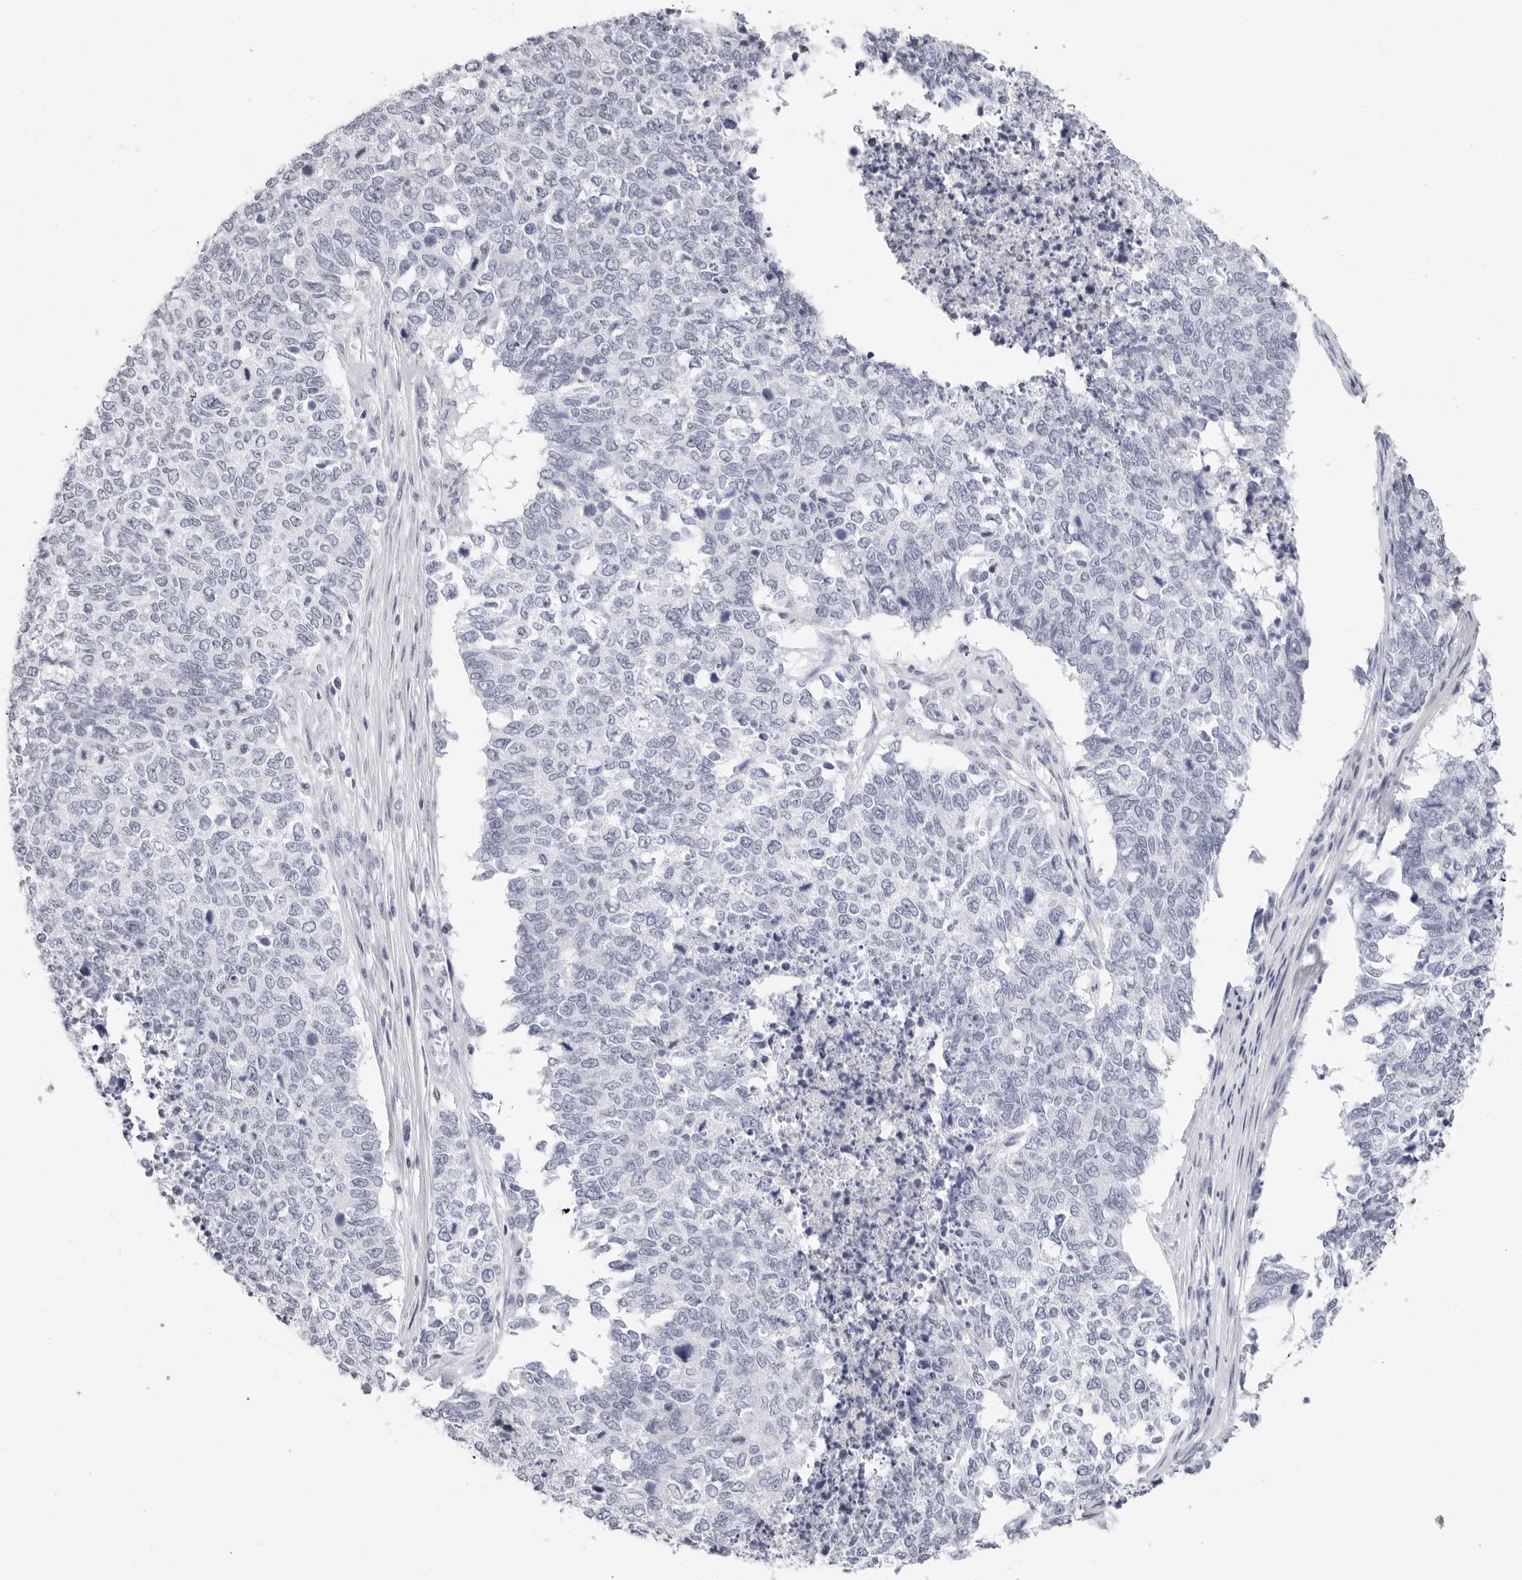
{"staining": {"intensity": "negative", "quantity": "none", "location": "none"}, "tissue": "cervical cancer", "cell_type": "Tumor cells", "image_type": "cancer", "snomed": [{"axis": "morphology", "description": "Squamous cell carcinoma, NOS"}, {"axis": "topography", "description": "Cervix"}], "caption": "Immunohistochemistry (IHC) of human cervical cancer exhibits no expression in tumor cells.", "gene": "AGMAT", "patient": {"sex": "female", "age": 63}}